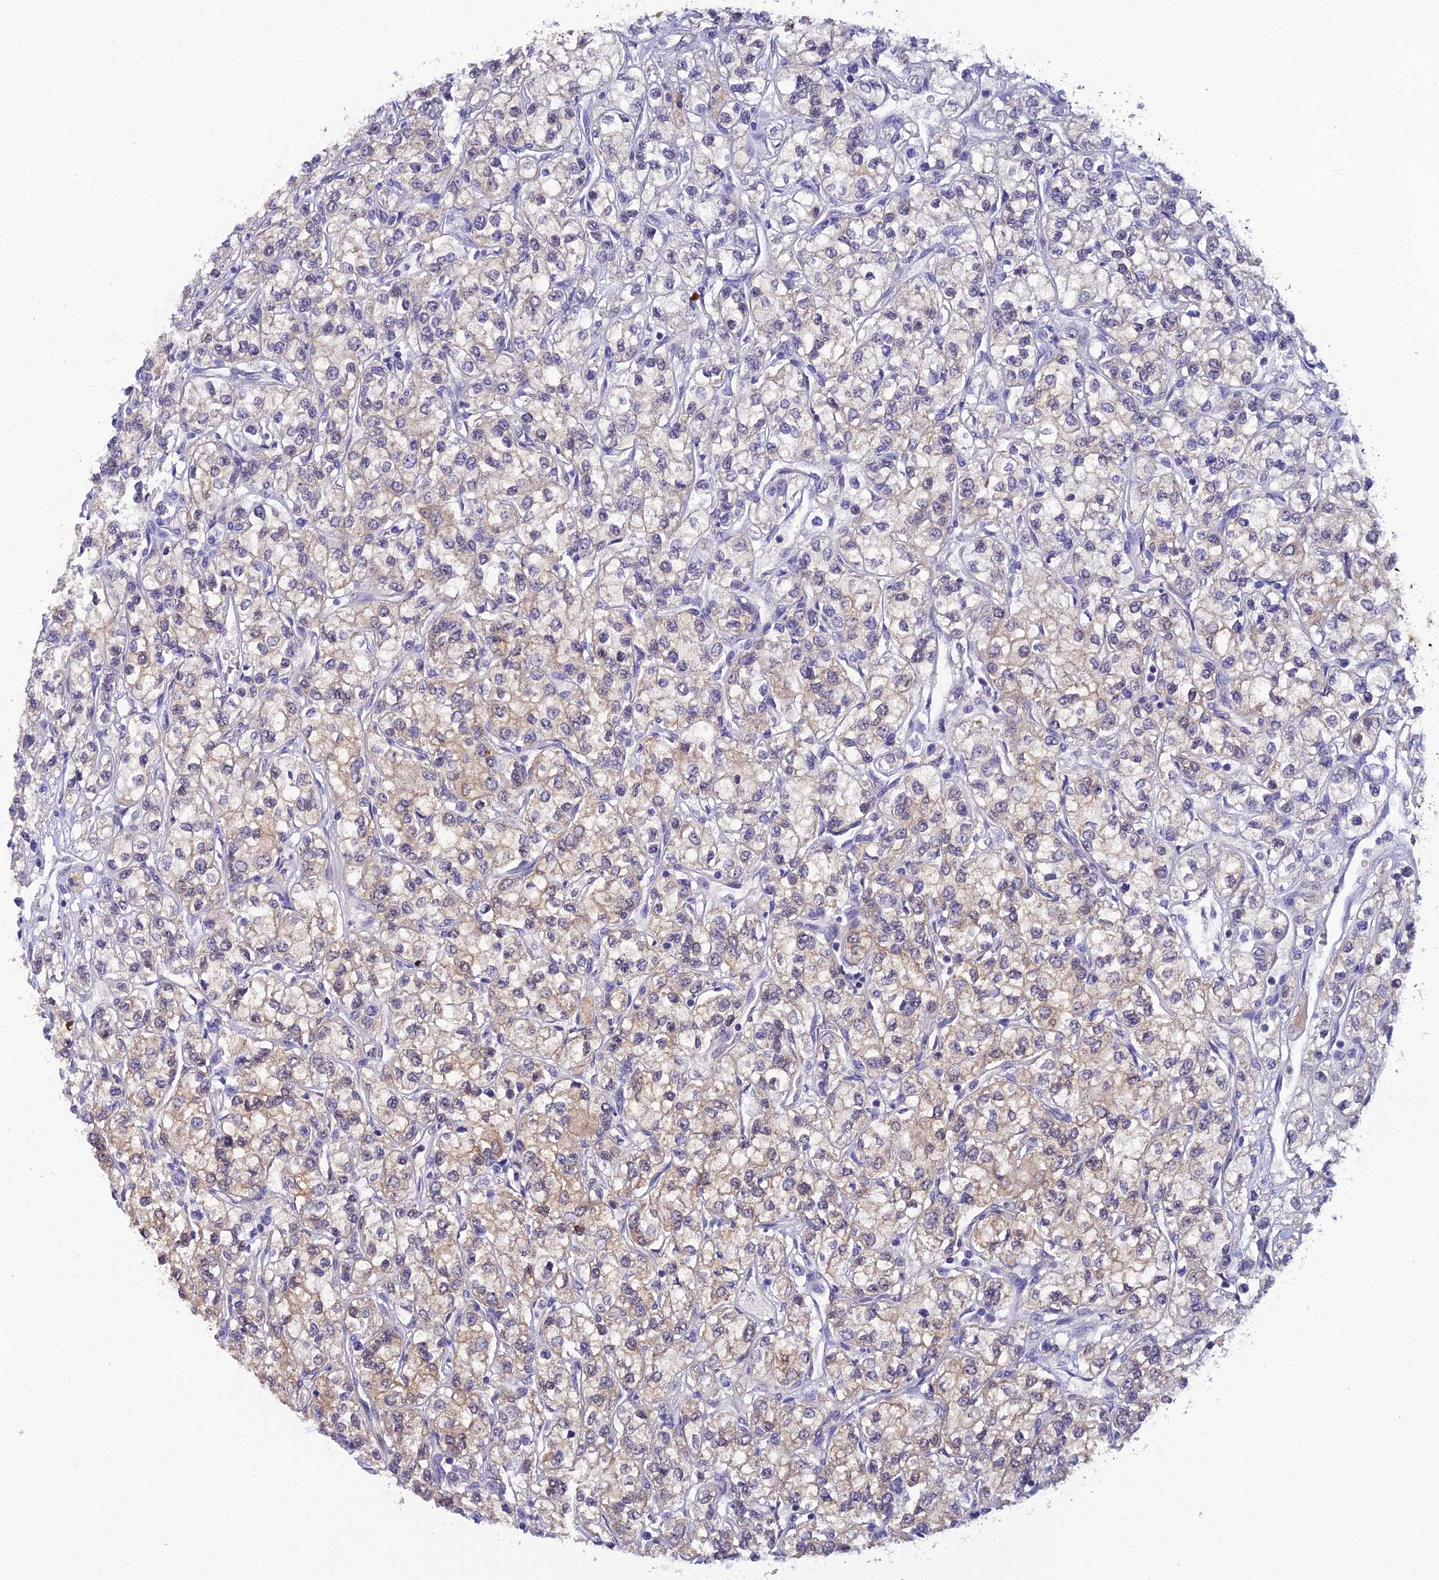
{"staining": {"intensity": "weak", "quantity": "<25%", "location": "cytoplasmic/membranous"}, "tissue": "renal cancer", "cell_type": "Tumor cells", "image_type": "cancer", "snomed": [{"axis": "morphology", "description": "Adenocarcinoma, NOS"}, {"axis": "topography", "description": "Kidney"}], "caption": "Image shows no significant protein staining in tumor cells of renal cancer.", "gene": "HINT1", "patient": {"sex": "male", "age": 80}}